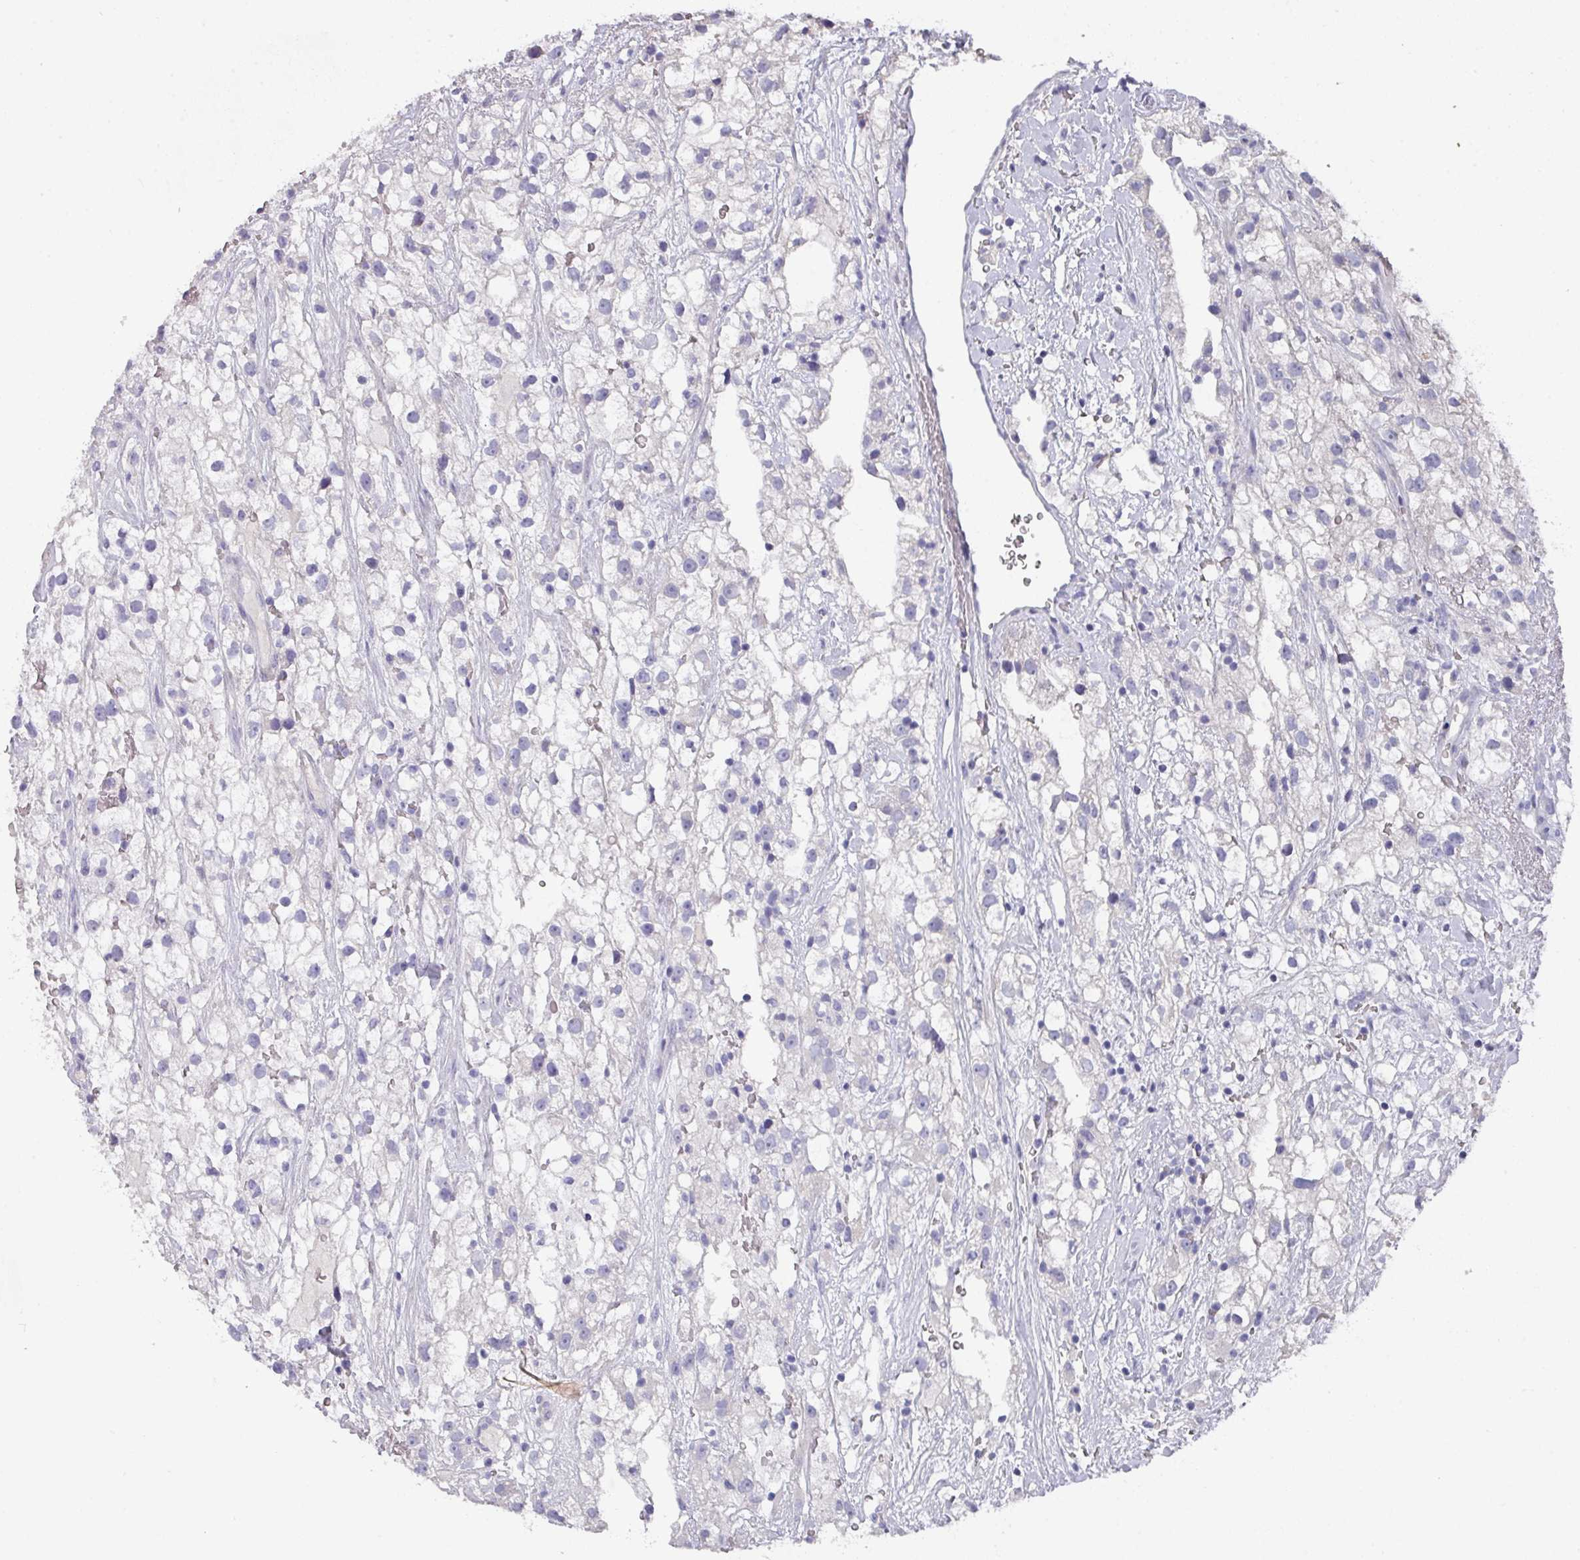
{"staining": {"intensity": "negative", "quantity": "none", "location": "none"}, "tissue": "renal cancer", "cell_type": "Tumor cells", "image_type": "cancer", "snomed": [{"axis": "morphology", "description": "Adenocarcinoma, NOS"}, {"axis": "topography", "description": "Kidney"}], "caption": "Tumor cells are negative for protein expression in human renal adenocarcinoma.", "gene": "DEFB115", "patient": {"sex": "male", "age": 59}}